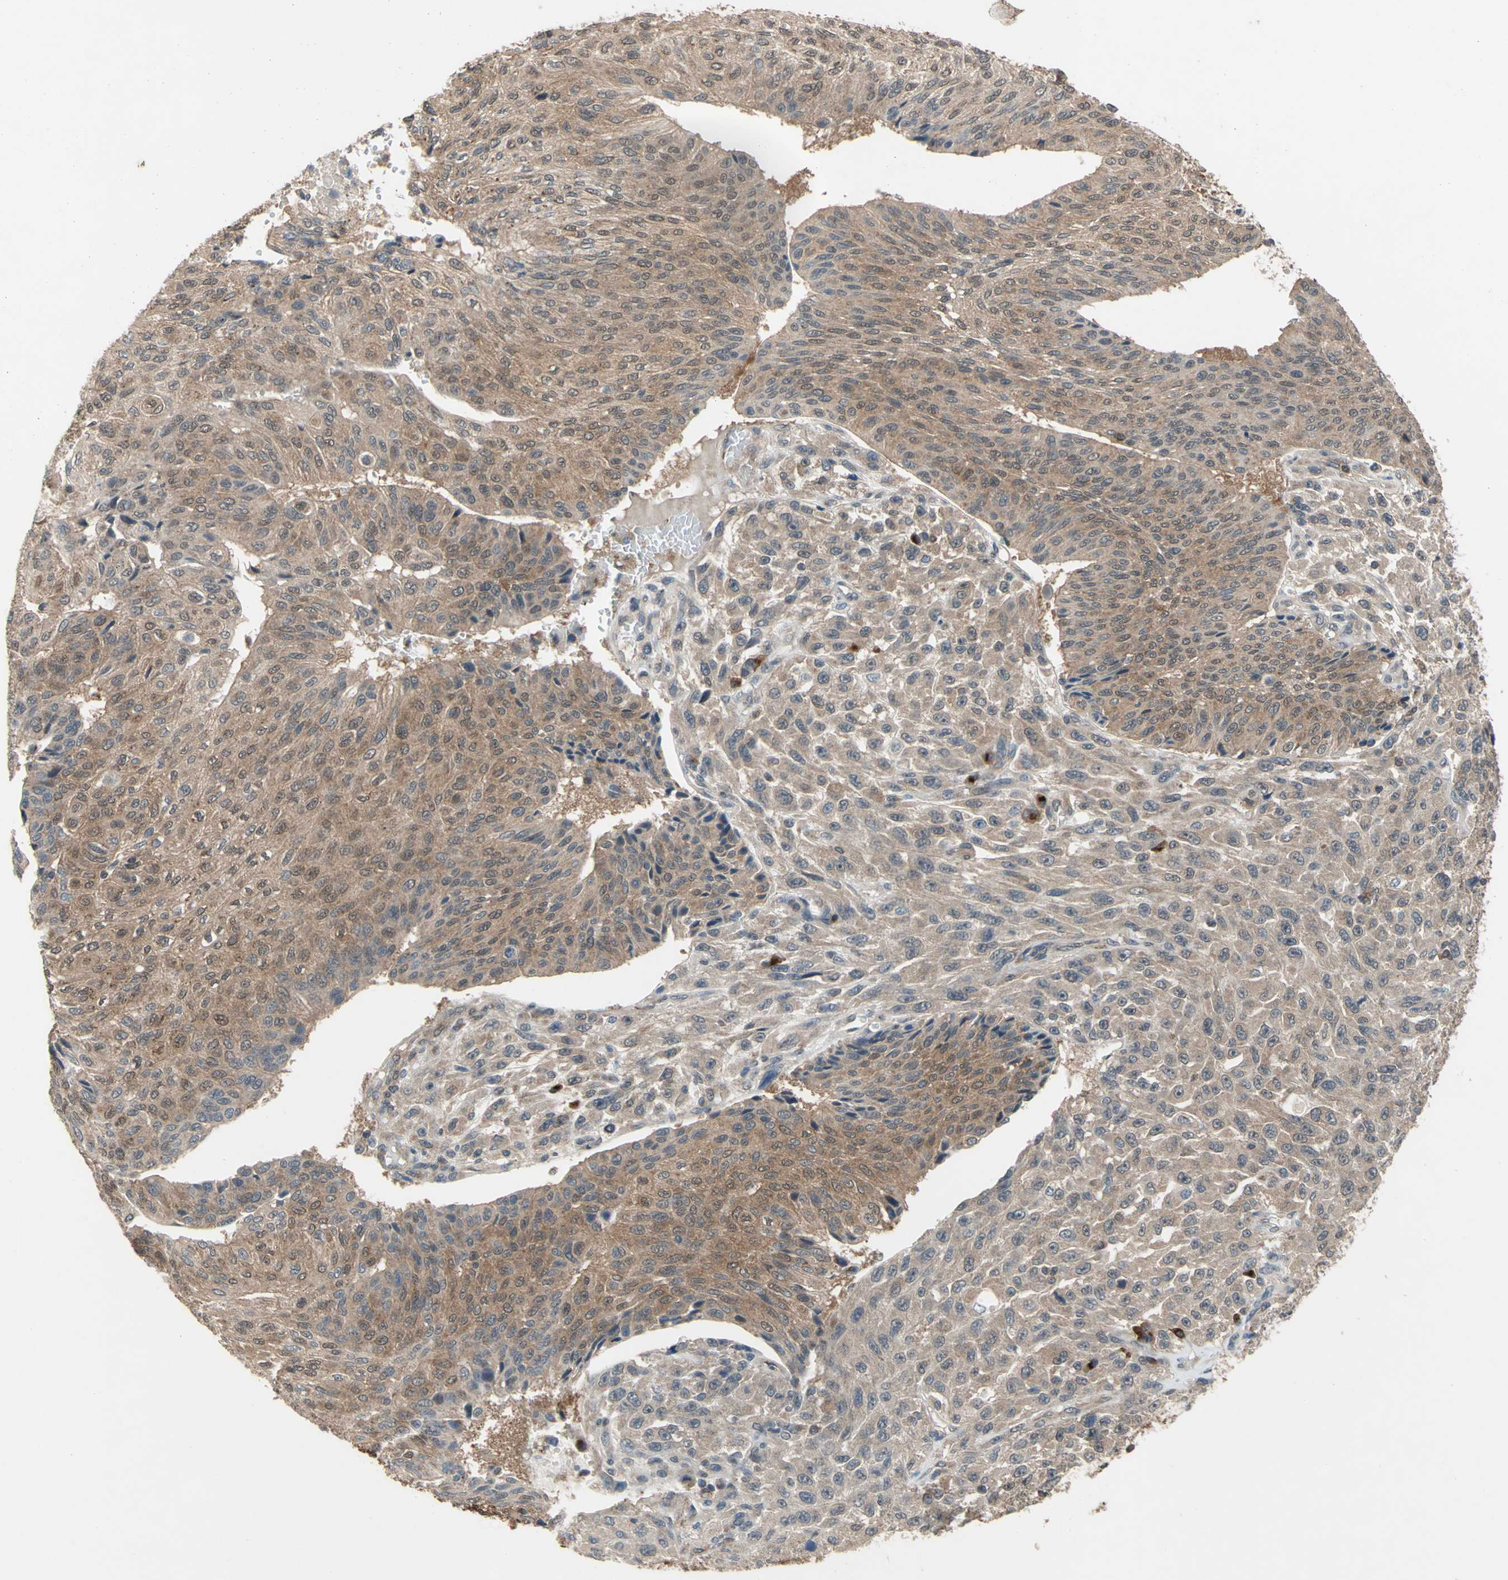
{"staining": {"intensity": "moderate", "quantity": ">75%", "location": "cytoplasmic/membranous"}, "tissue": "urothelial cancer", "cell_type": "Tumor cells", "image_type": "cancer", "snomed": [{"axis": "morphology", "description": "Urothelial carcinoma, High grade"}, {"axis": "topography", "description": "Urinary bladder"}], "caption": "Moderate cytoplasmic/membranous expression is identified in about >75% of tumor cells in urothelial cancer. (Brightfield microscopy of DAB IHC at high magnification).", "gene": "NFKBIE", "patient": {"sex": "male", "age": 66}}